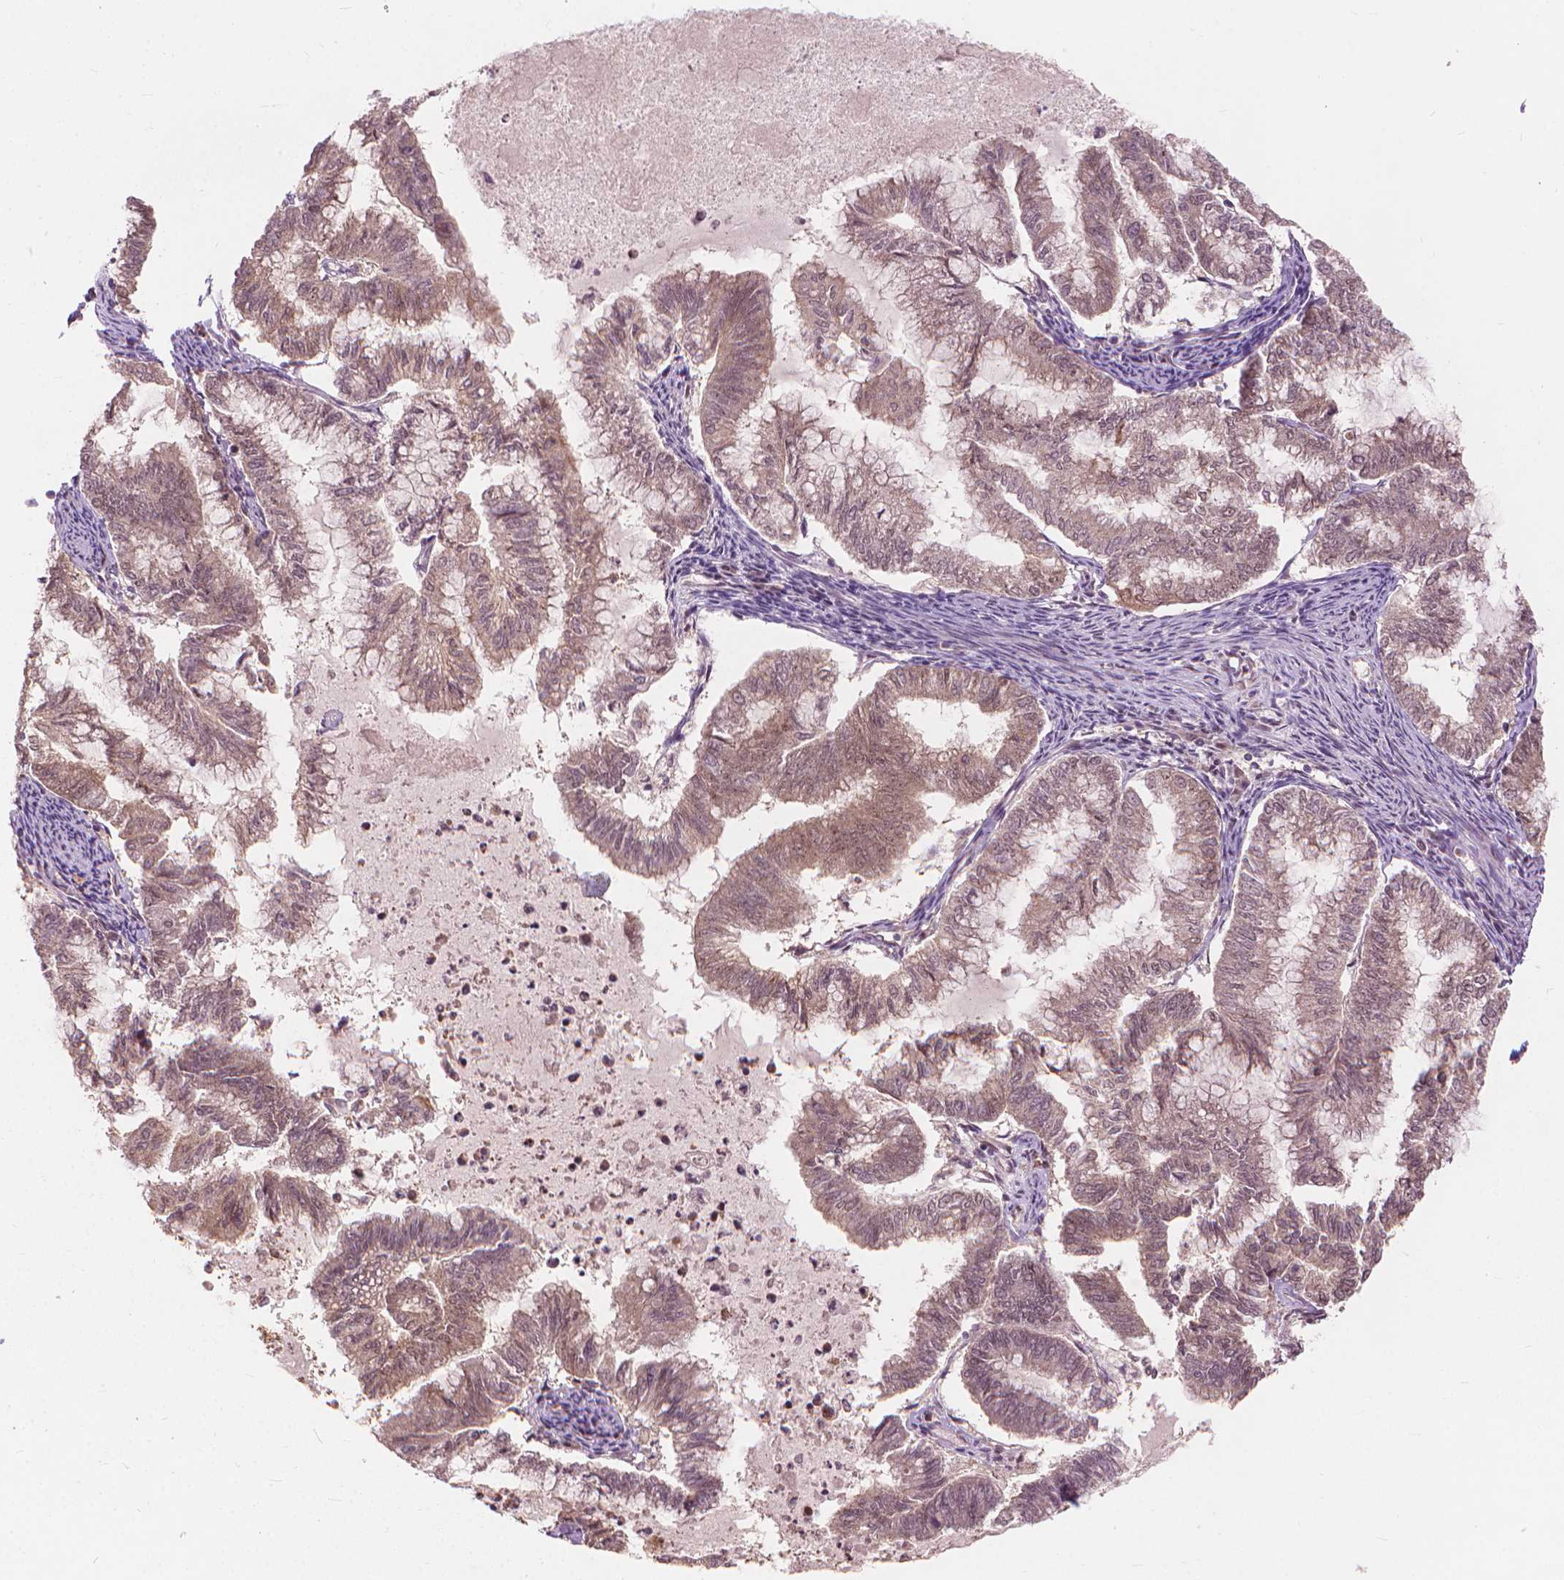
{"staining": {"intensity": "negative", "quantity": "none", "location": "none"}, "tissue": "endometrial cancer", "cell_type": "Tumor cells", "image_type": "cancer", "snomed": [{"axis": "morphology", "description": "Adenocarcinoma, NOS"}, {"axis": "topography", "description": "Endometrium"}], "caption": "A high-resolution photomicrograph shows immunohistochemistry staining of endometrial cancer, which reveals no significant staining in tumor cells.", "gene": "SSU72", "patient": {"sex": "female", "age": 79}}